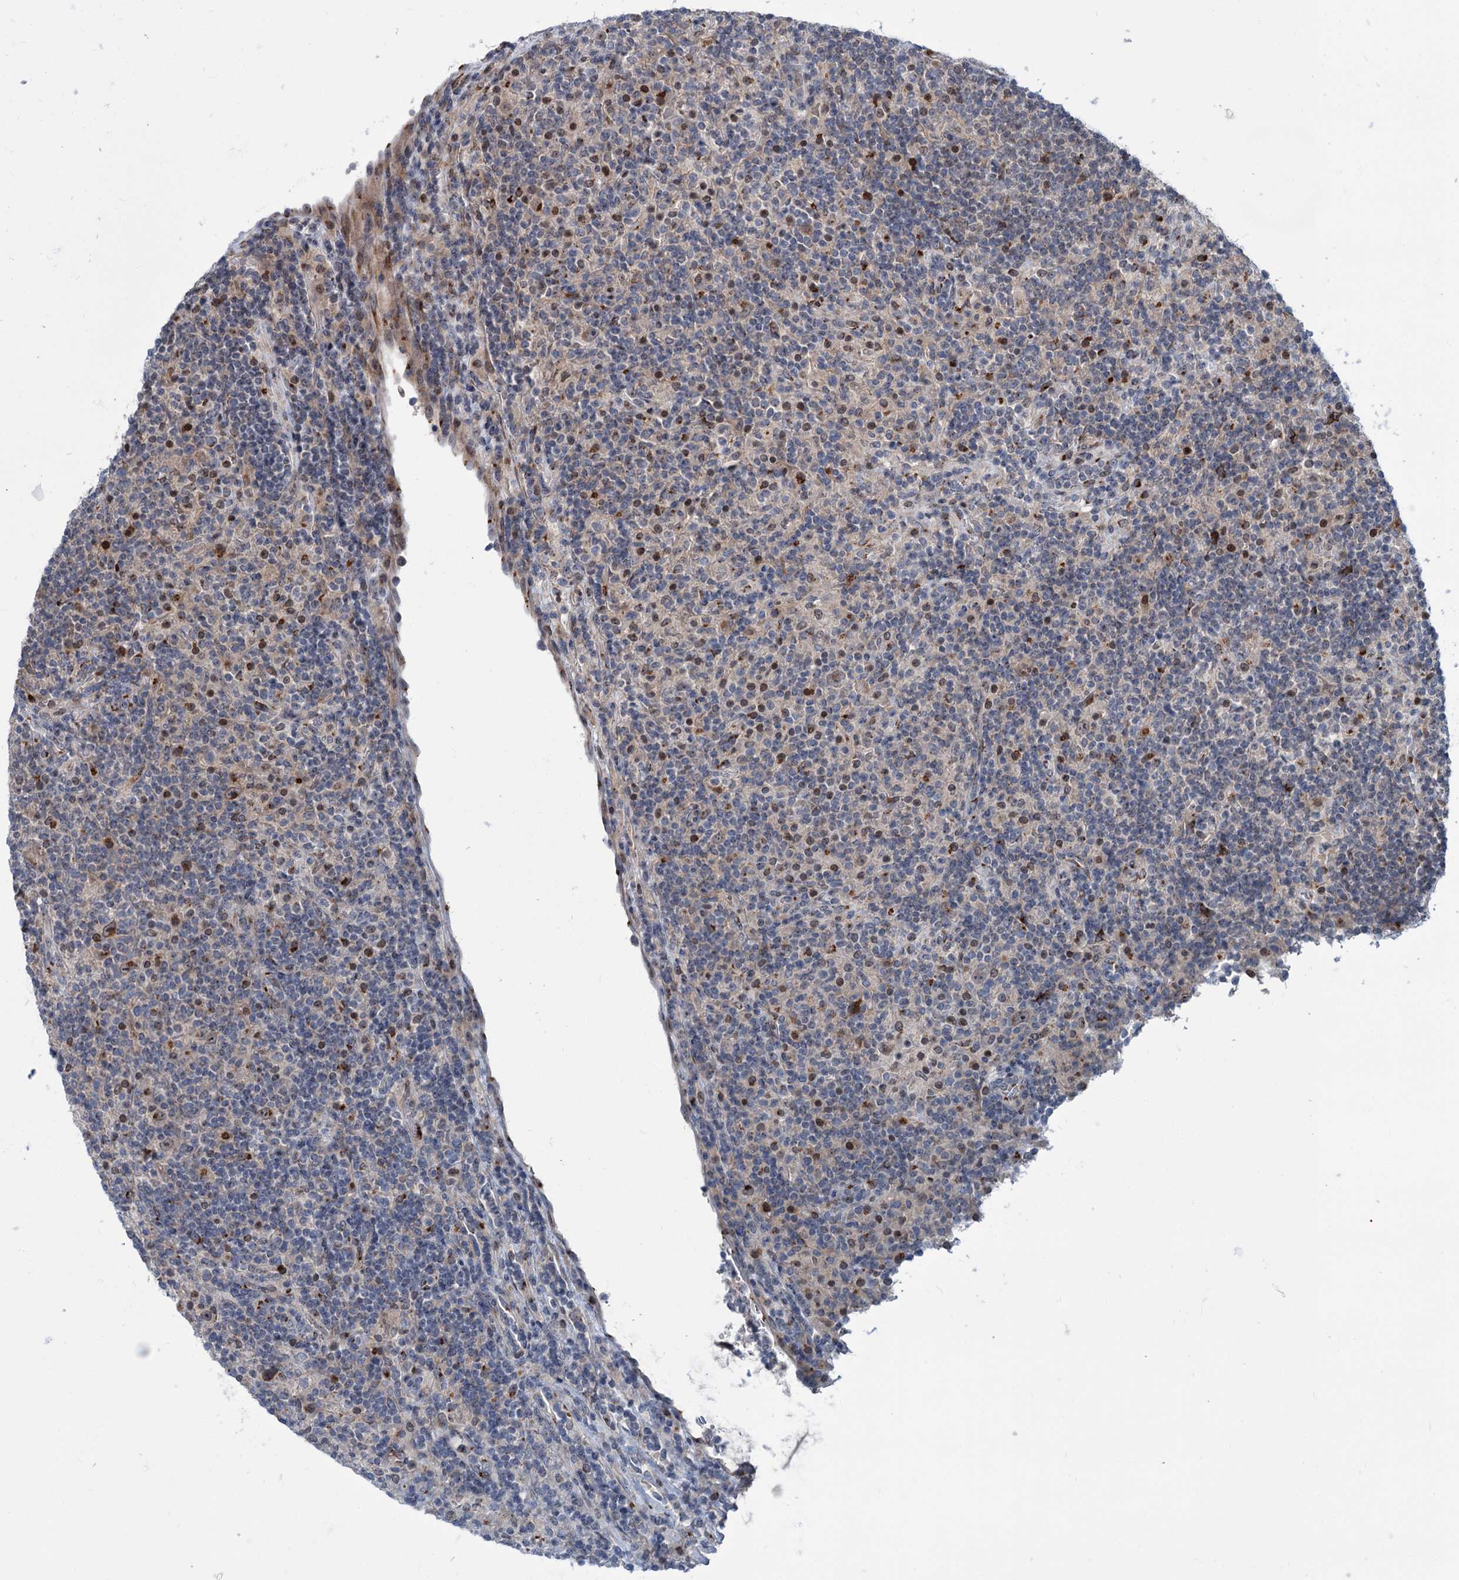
{"staining": {"intensity": "negative", "quantity": "none", "location": "none"}, "tissue": "lymphoma", "cell_type": "Tumor cells", "image_type": "cancer", "snomed": [{"axis": "morphology", "description": "Hodgkin's disease, NOS"}, {"axis": "topography", "description": "Lymph node"}], "caption": "Immunohistochemical staining of Hodgkin's disease shows no significant staining in tumor cells.", "gene": "ELP4", "patient": {"sex": "male", "age": 70}}